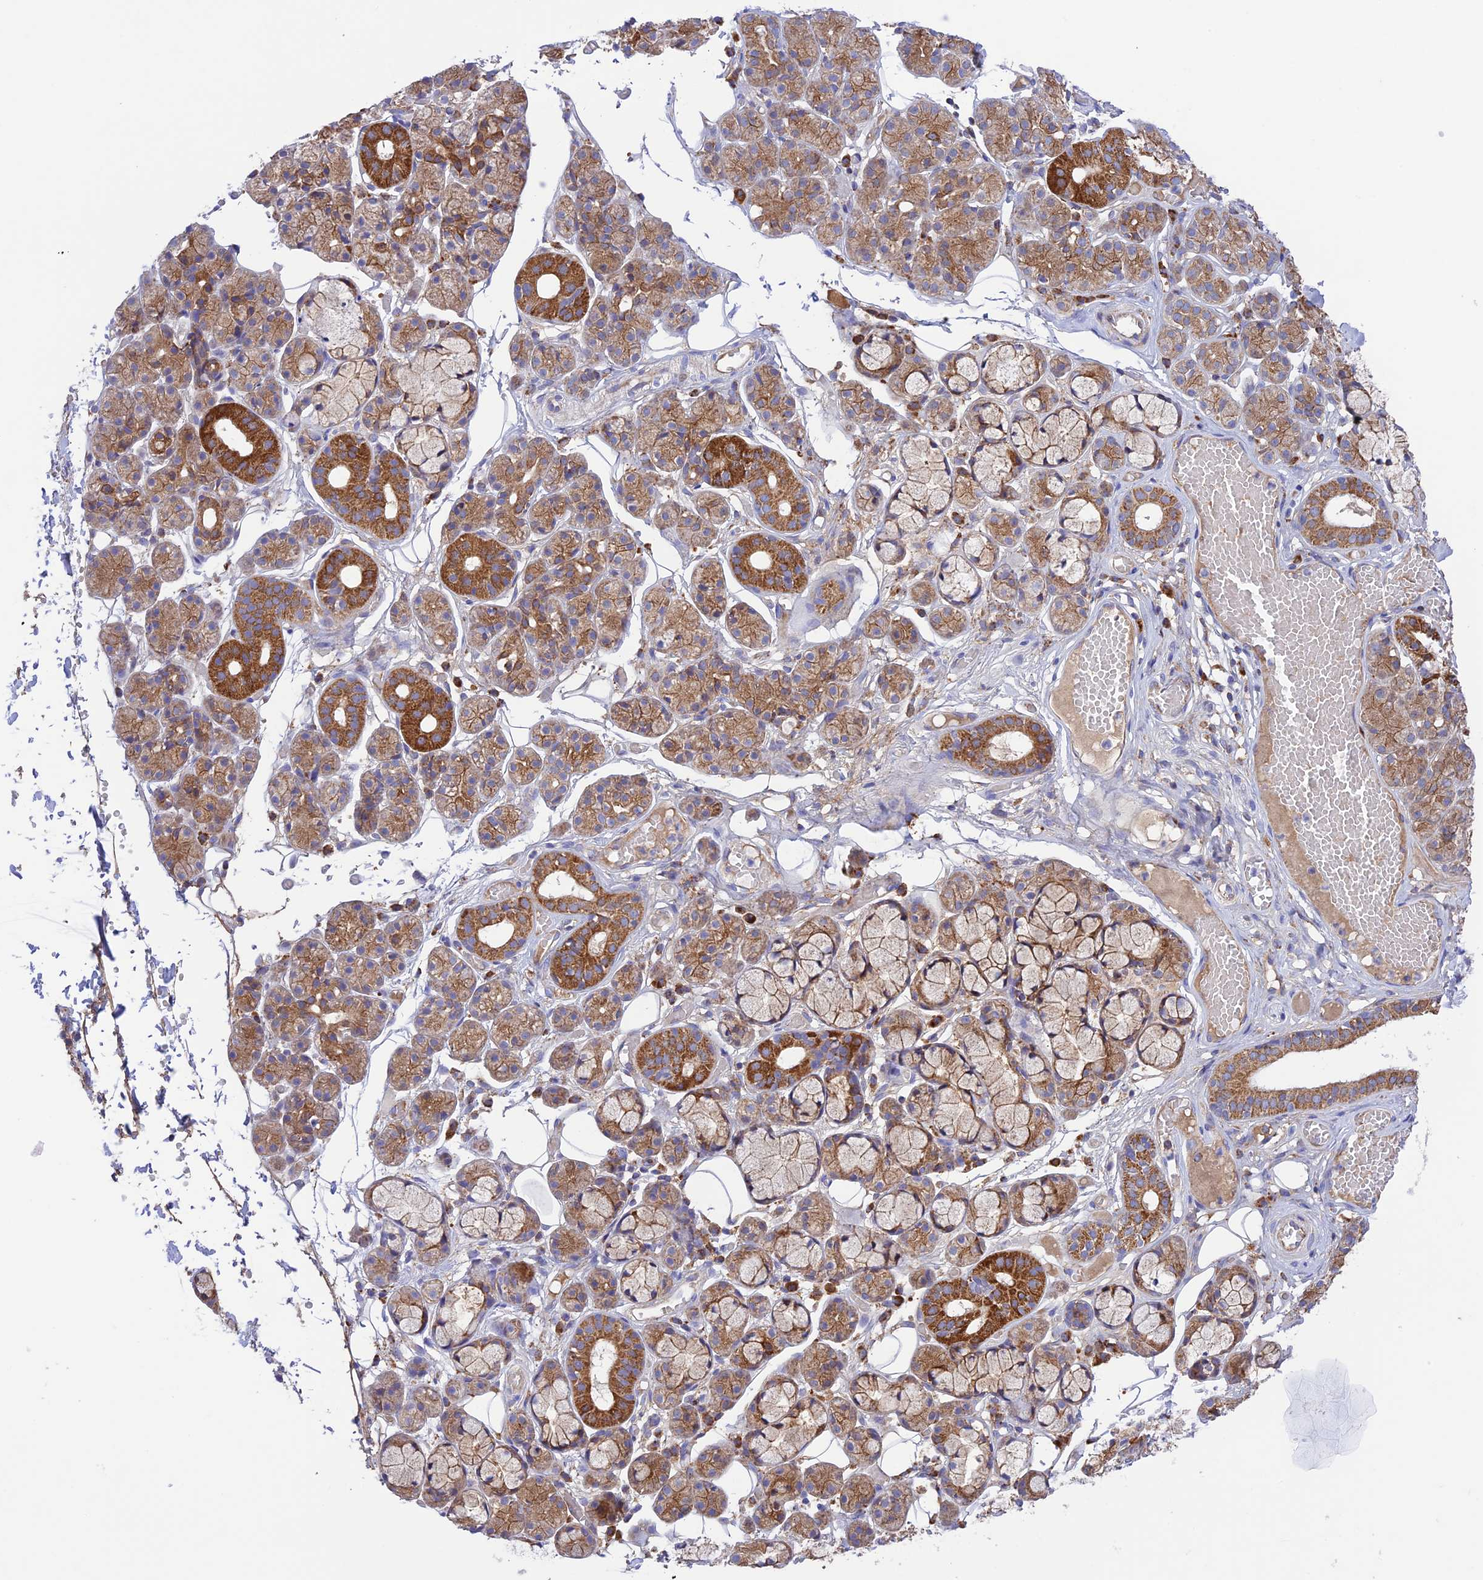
{"staining": {"intensity": "strong", "quantity": "25%-75%", "location": "cytoplasmic/membranous"}, "tissue": "salivary gland", "cell_type": "Glandular cells", "image_type": "normal", "snomed": [{"axis": "morphology", "description": "Normal tissue, NOS"}, {"axis": "topography", "description": "Salivary gland"}], "caption": "Protein staining of benign salivary gland shows strong cytoplasmic/membranous staining in approximately 25%-75% of glandular cells.", "gene": "UAP1L1", "patient": {"sex": "male", "age": 63}}